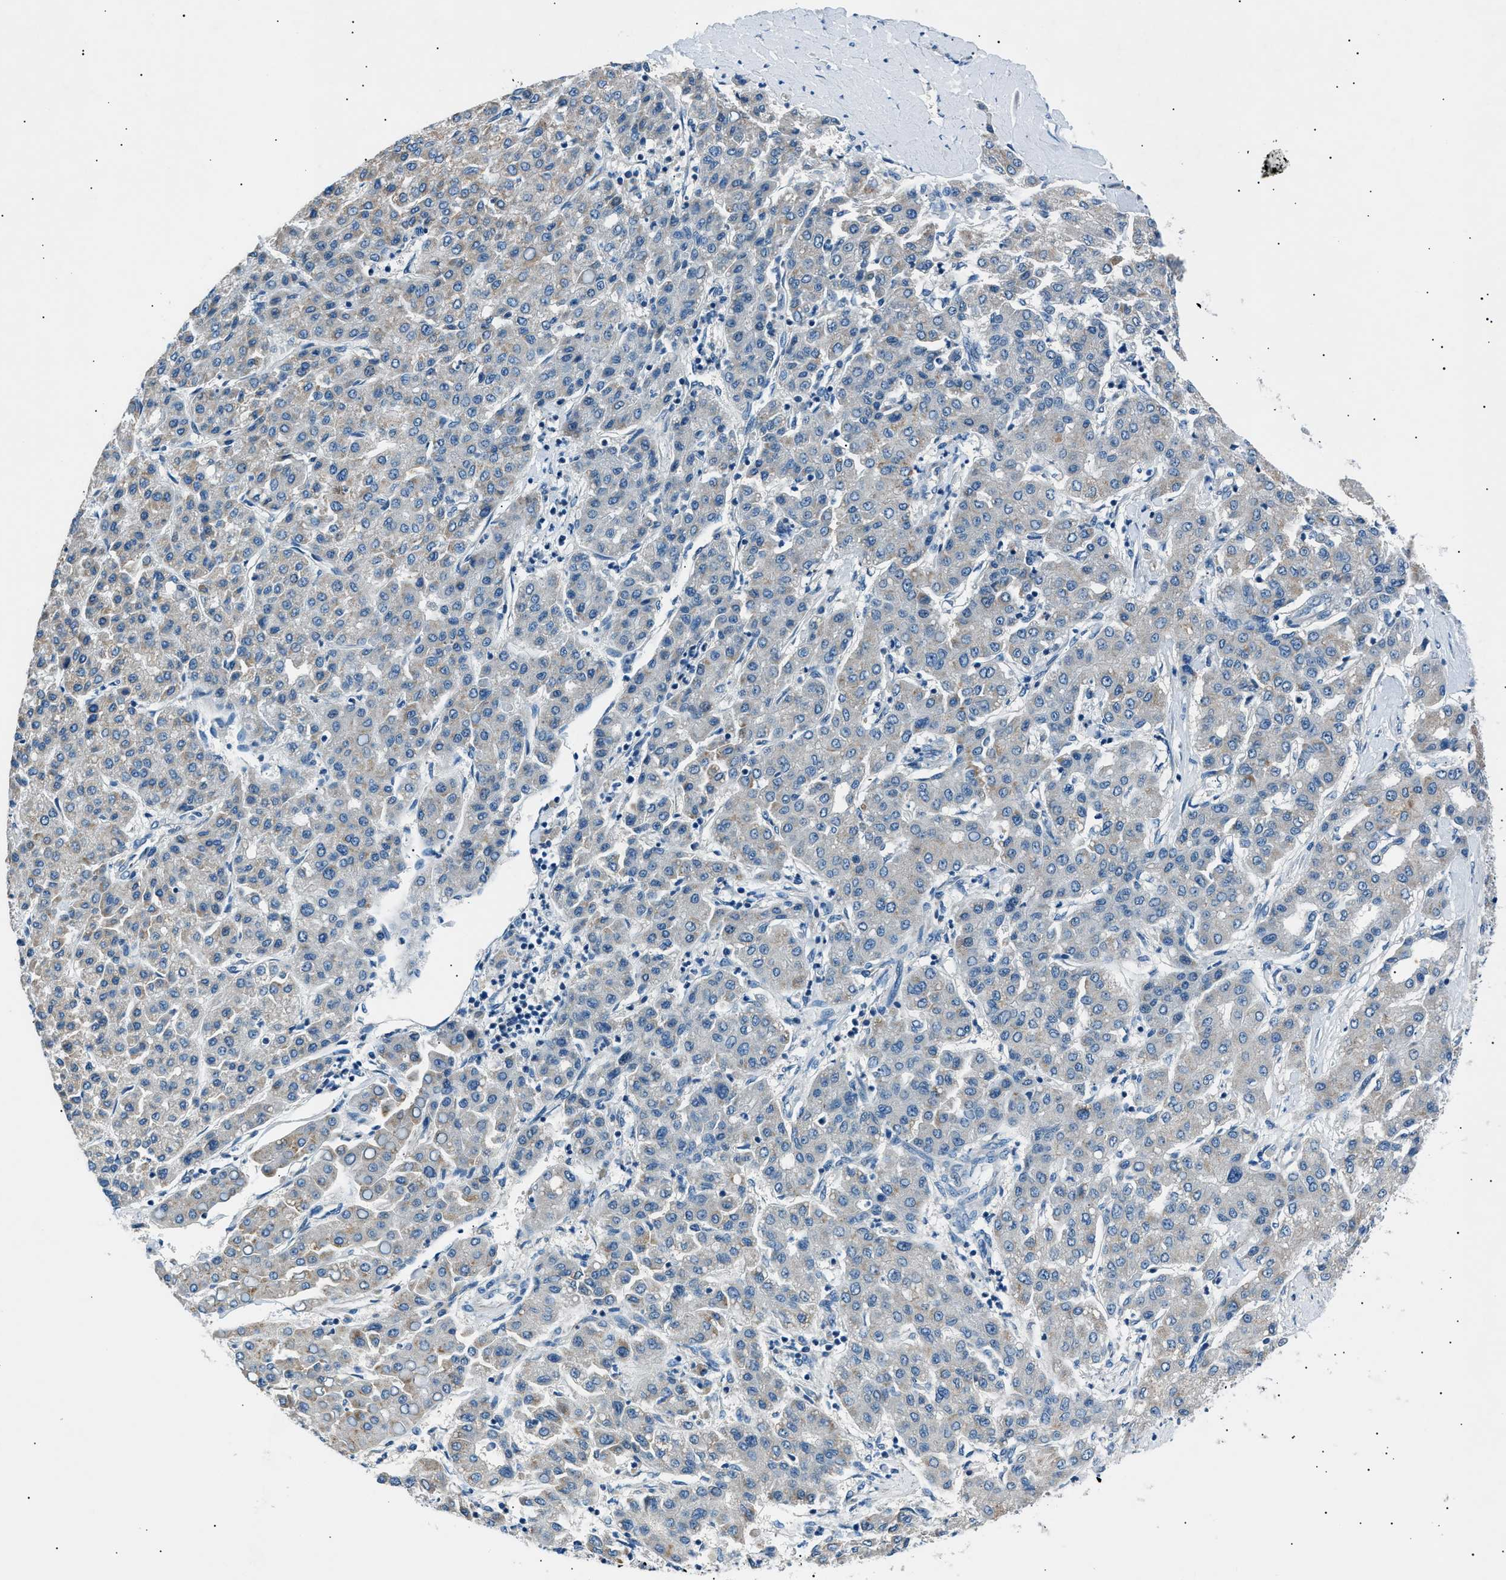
{"staining": {"intensity": "weak", "quantity": "<25%", "location": "cytoplasmic/membranous"}, "tissue": "liver cancer", "cell_type": "Tumor cells", "image_type": "cancer", "snomed": [{"axis": "morphology", "description": "Carcinoma, Hepatocellular, NOS"}, {"axis": "topography", "description": "Liver"}], "caption": "DAB immunohistochemical staining of human hepatocellular carcinoma (liver) shows no significant positivity in tumor cells.", "gene": "LRRC37B", "patient": {"sex": "male", "age": 65}}